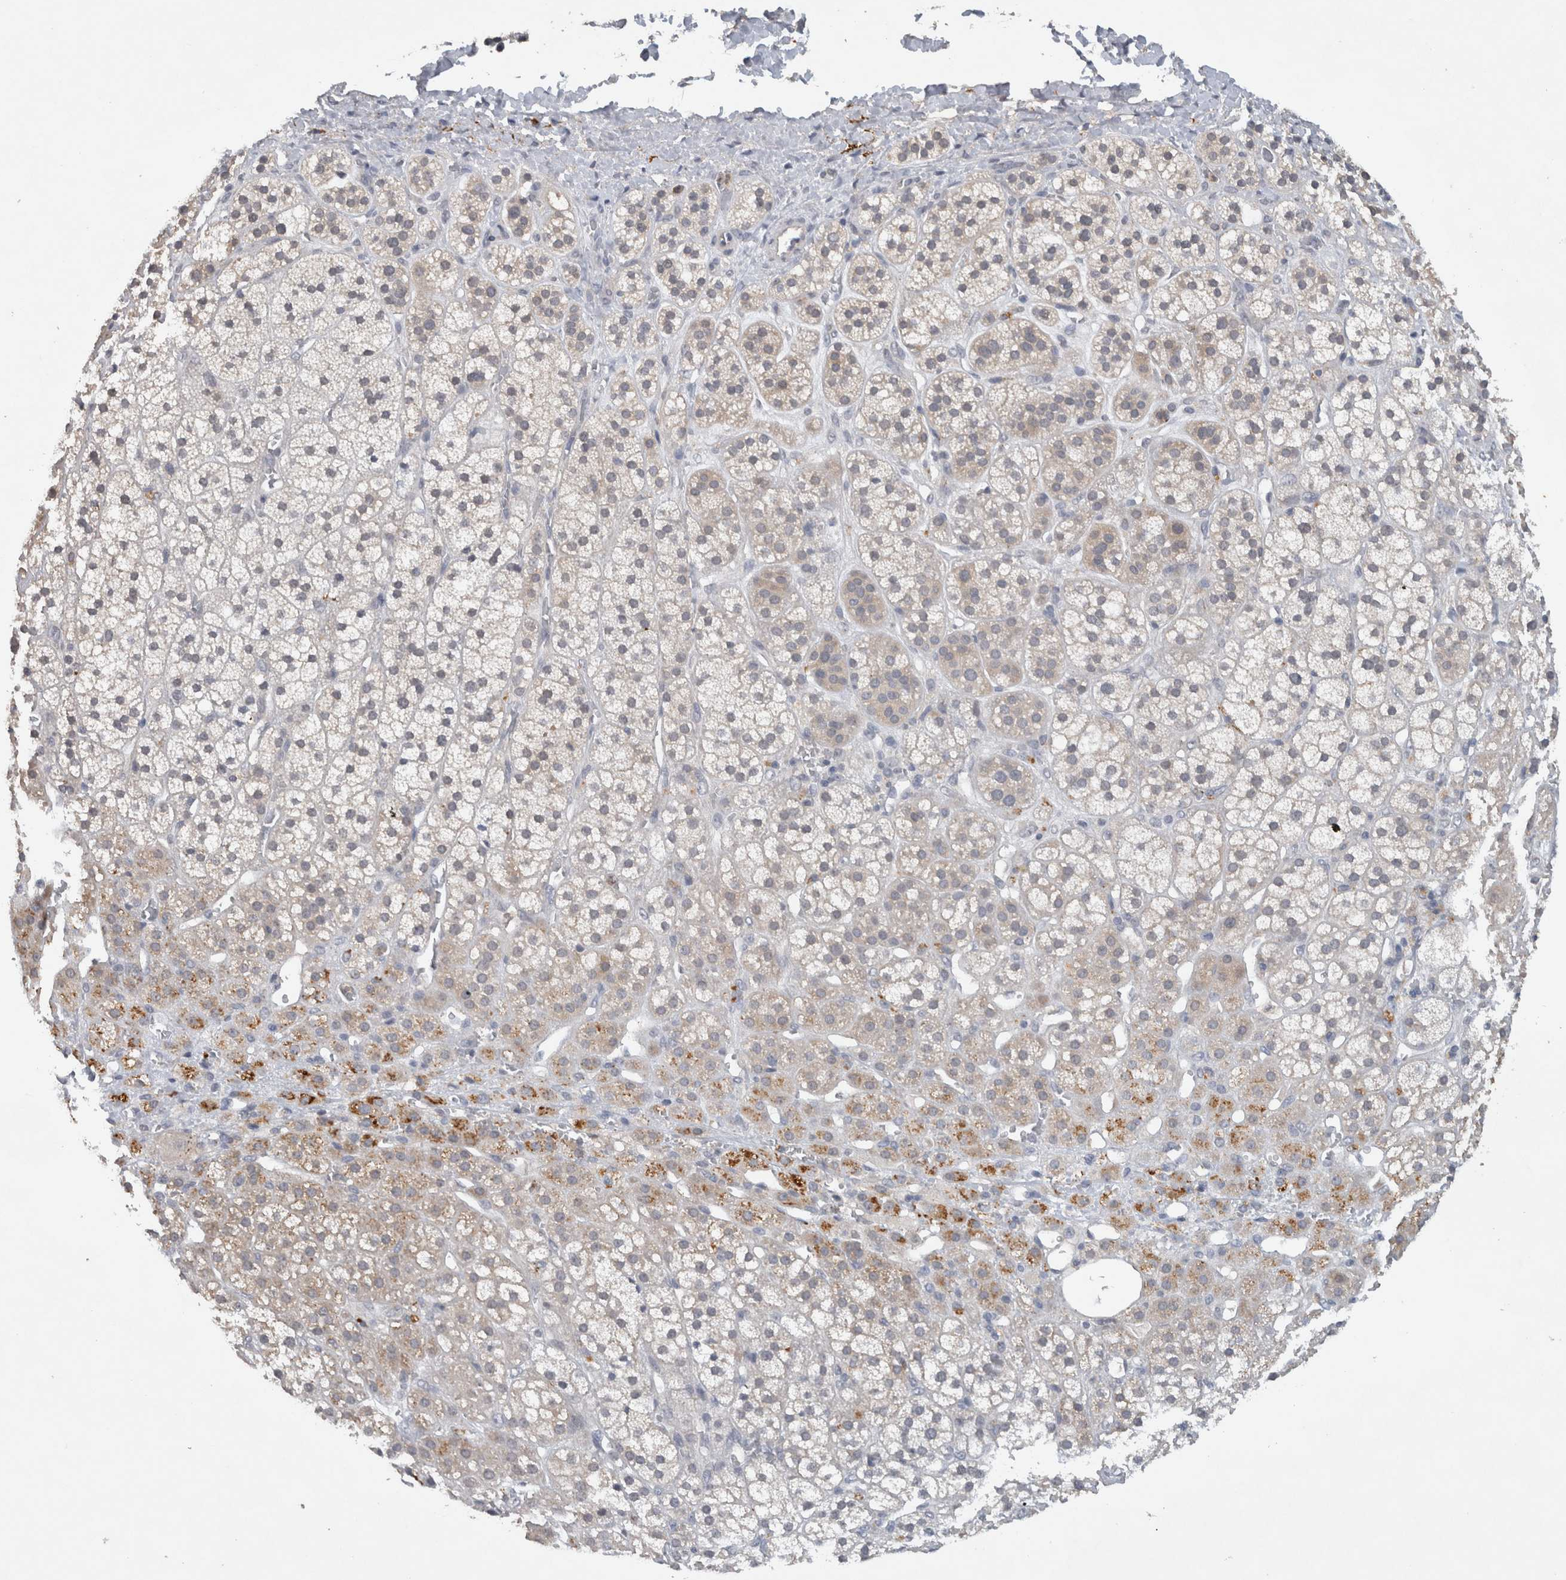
{"staining": {"intensity": "strong", "quantity": "<25%", "location": "cytoplasmic/membranous"}, "tissue": "adrenal gland", "cell_type": "Glandular cells", "image_type": "normal", "snomed": [{"axis": "morphology", "description": "Normal tissue, NOS"}, {"axis": "topography", "description": "Adrenal gland"}], "caption": "A medium amount of strong cytoplasmic/membranous expression is seen in approximately <25% of glandular cells in unremarkable adrenal gland.", "gene": "HEXD", "patient": {"sex": "male", "age": 56}}